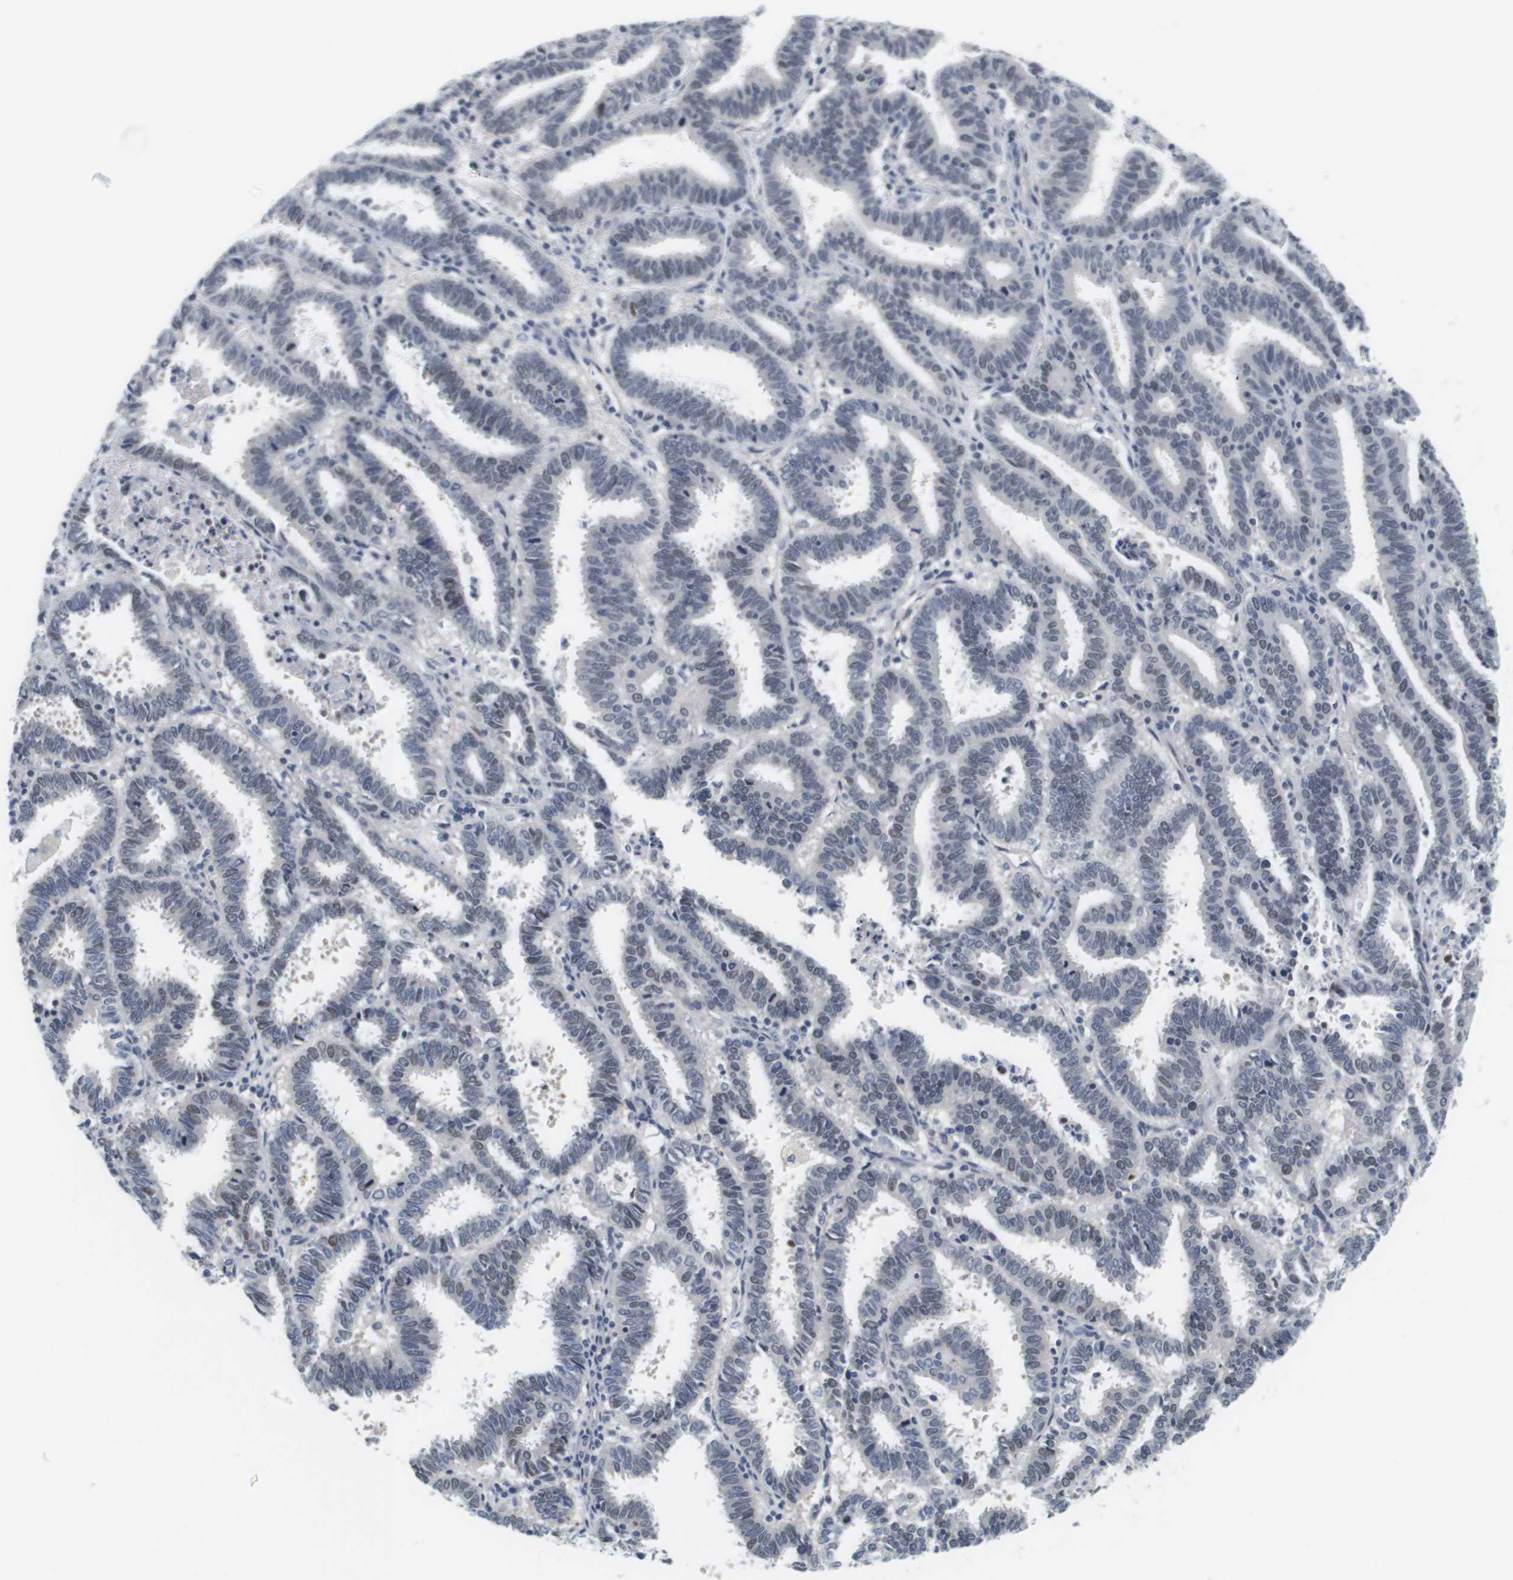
{"staining": {"intensity": "weak", "quantity": "25%-75%", "location": "nuclear"}, "tissue": "endometrial cancer", "cell_type": "Tumor cells", "image_type": "cancer", "snomed": [{"axis": "morphology", "description": "Adenocarcinoma, NOS"}, {"axis": "topography", "description": "Uterus"}], "caption": "The micrograph displays staining of endometrial cancer, revealing weak nuclear protein staining (brown color) within tumor cells. Using DAB (brown) and hematoxylin (blue) stains, captured at high magnification using brightfield microscopy.", "gene": "KCNJ5", "patient": {"sex": "female", "age": 83}}